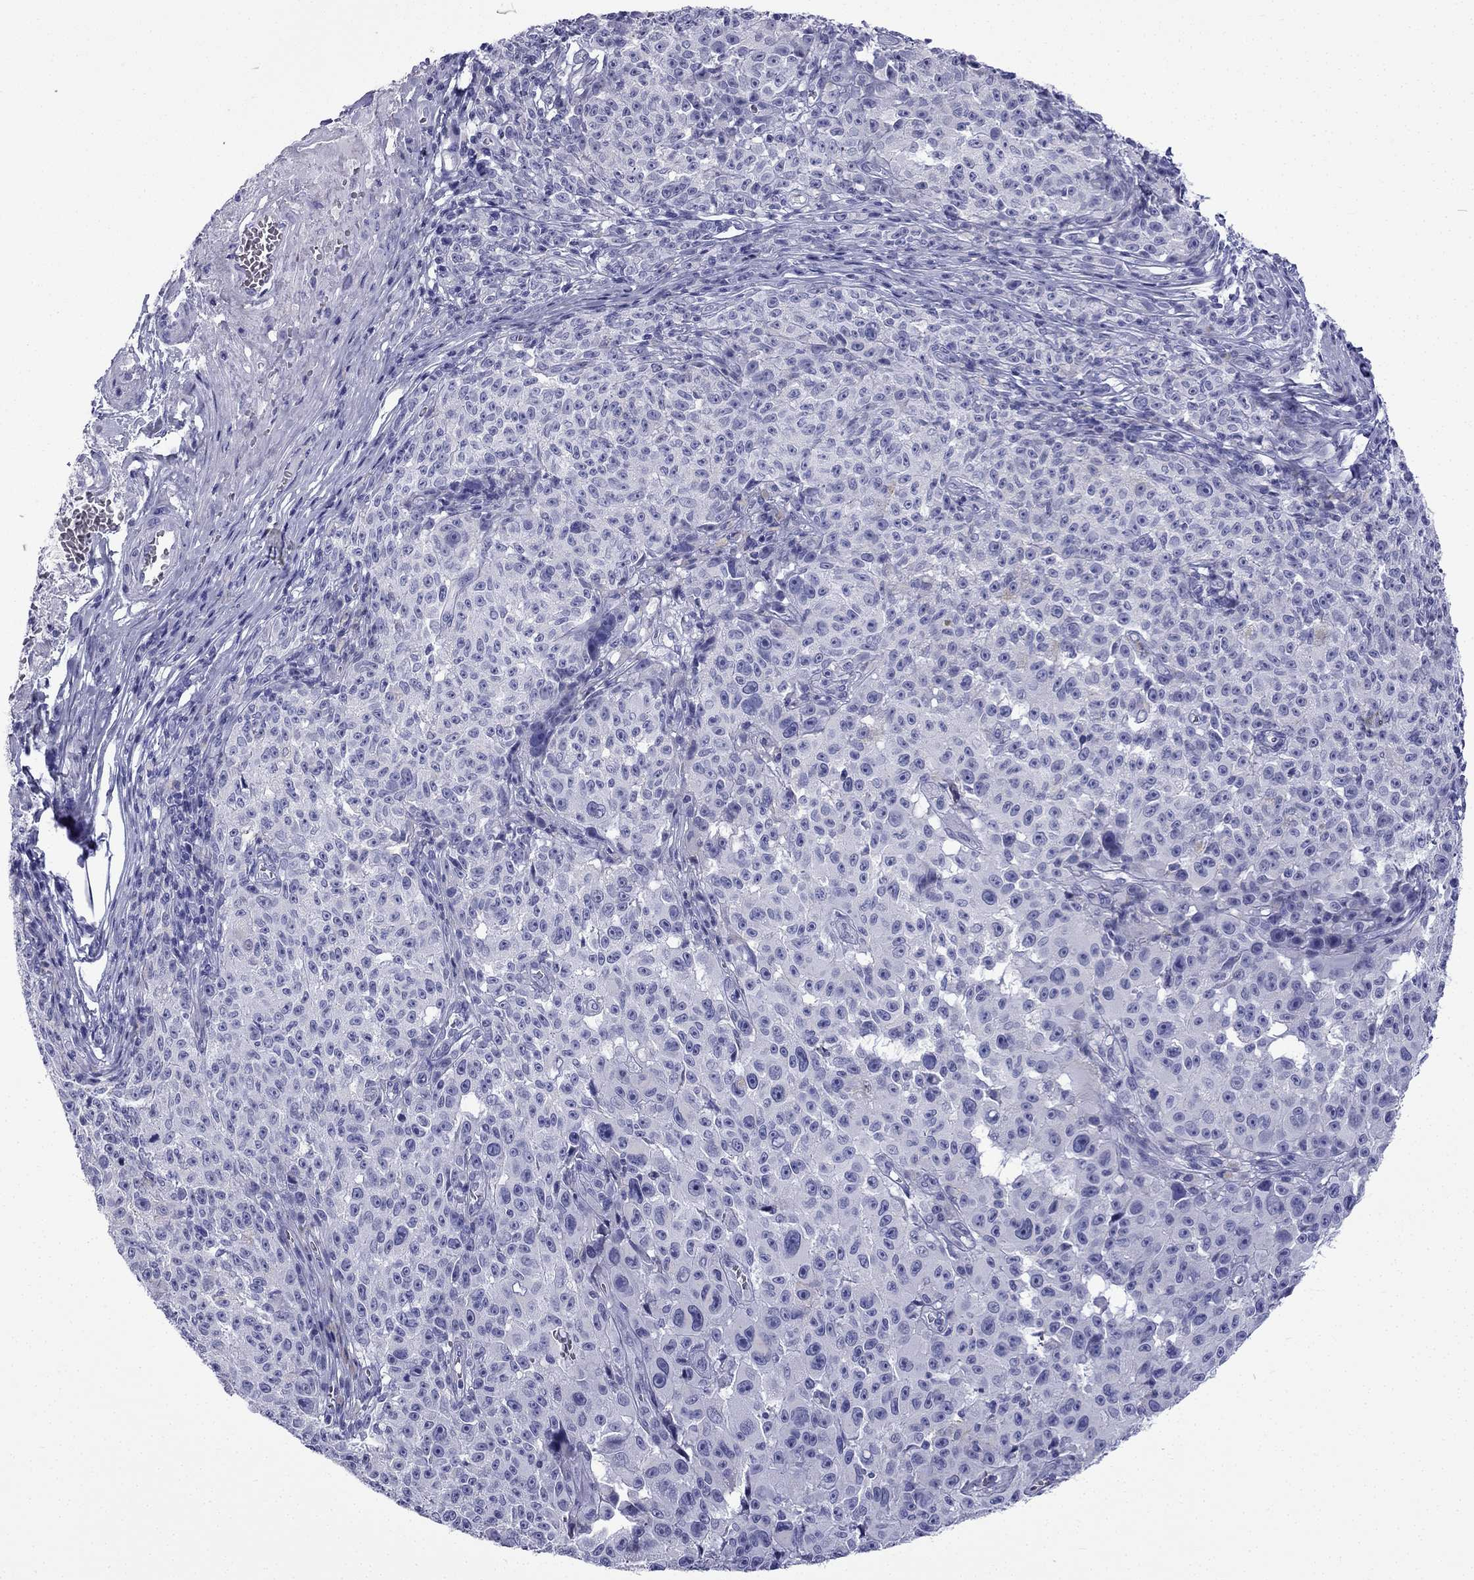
{"staining": {"intensity": "negative", "quantity": "none", "location": "none"}, "tissue": "melanoma", "cell_type": "Tumor cells", "image_type": "cancer", "snomed": [{"axis": "morphology", "description": "Malignant melanoma, NOS"}, {"axis": "topography", "description": "Skin"}], "caption": "DAB immunohistochemical staining of human malignant melanoma reveals no significant positivity in tumor cells. (DAB (3,3'-diaminobenzidine) IHC visualized using brightfield microscopy, high magnification).", "gene": "GJA8", "patient": {"sex": "female", "age": 82}}